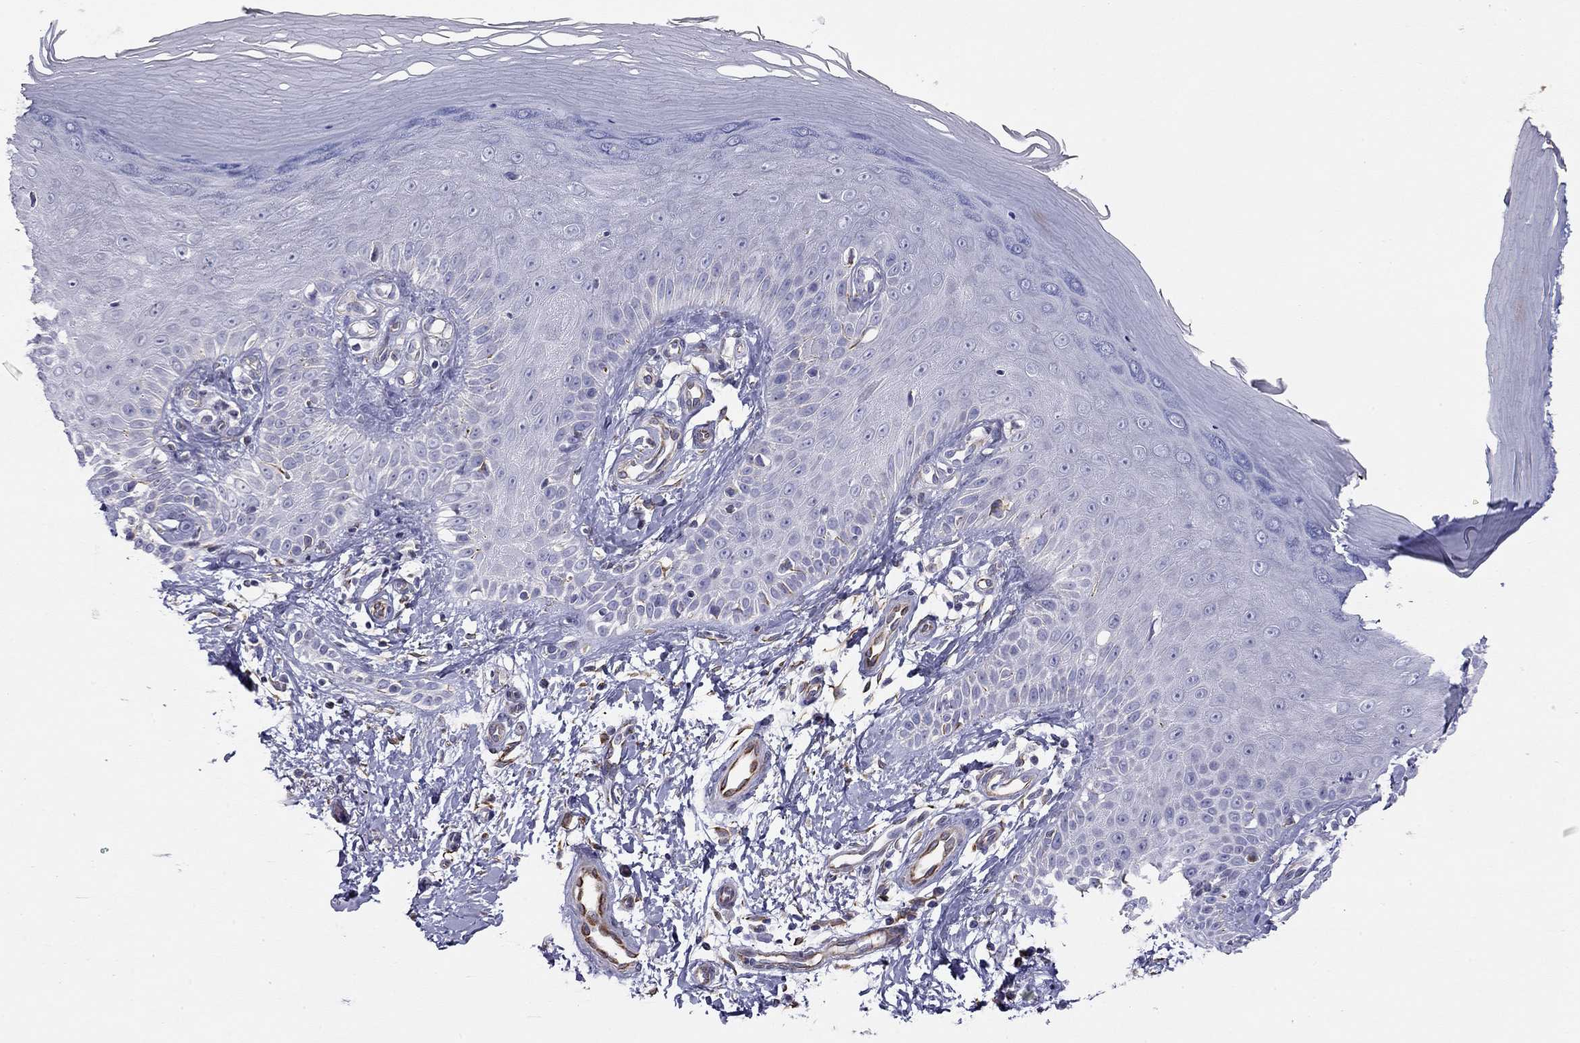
{"staining": {"intensity": "negative", "quantity": "none", "location": "none"}, "tissue": "skin", "cell_type": "Fibroblasts", "image_type": "normal", "snomed": [{"axis": "morphology", "description": "Normal tissue, NOS"}, {"axis": "morphology", "description": "Inflammation, NOS"}, {"axis": "morphology", "description": "Fibrosis, NOS"}, {"axis": "topography", "description": "Skin"}], "caption": "Protein analysis of normal skin displays no significant expression in fibroblasts. (Stains: DAB (3,3'-diaminobenzidine) IHC with hematoxylin counter stain, Microscopy: brightfield microscopy at high magnification).", "gene": "RTL1", "patient": {"sex": "male", "age": 71}}